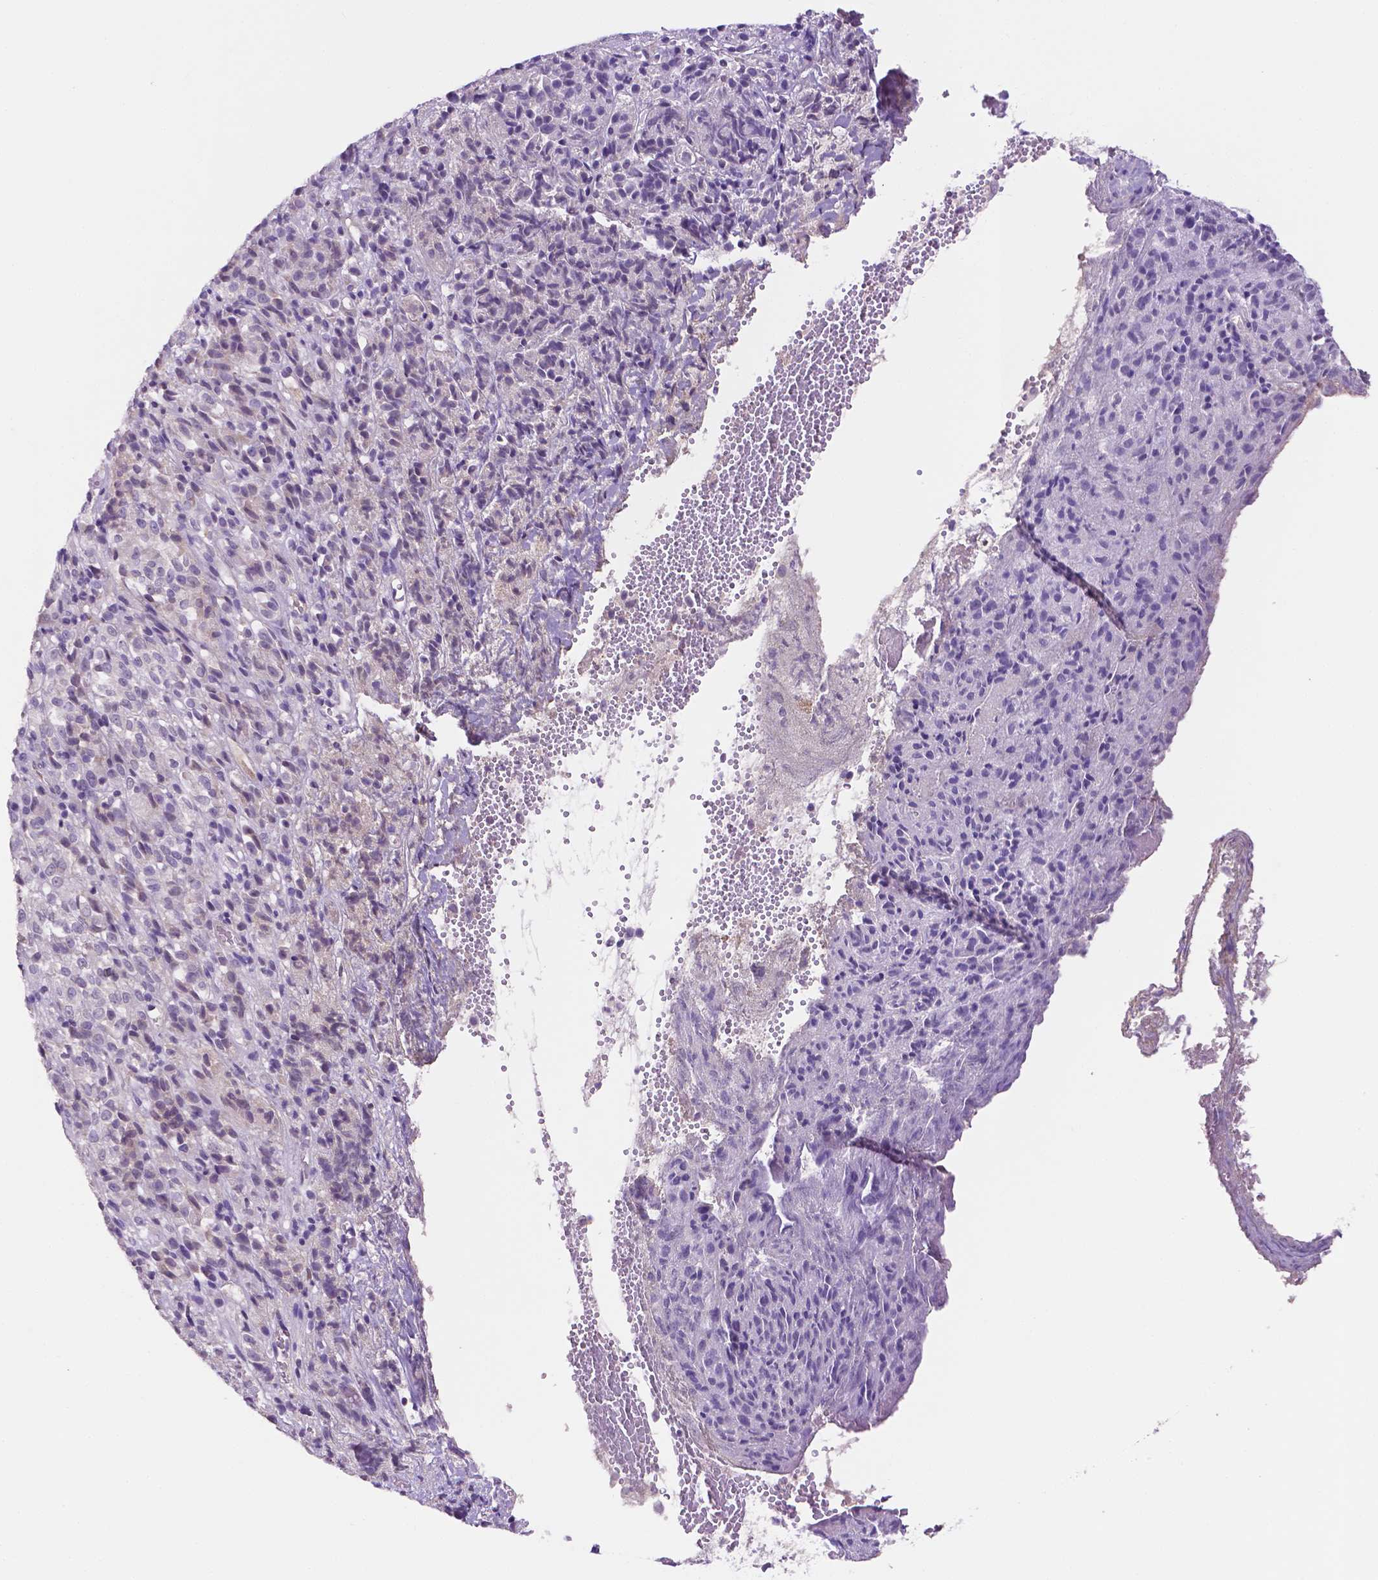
{"staining": {"intensity": "negative", "quantity": "none", "location": "none"}, "tissue": "melanoma", "cell_type": "Tumor cells", "image_type": "cancer", "snomed": [{"axis": "morphology", "description": "Malignant melanoma, Metastatic site"}, {"axis": "topography", "description": "Brain"}], "caption": "DAB (3,3'-diaminobenzidine) immunohistochemical staining of human malignant melanoma (metastatic site) shows no significant expression in tumor cells. (DAB (3,3'-diaminobenzidine) immunohistochemistry (IHC) with hematoxylin counter stain).", "gene": "FBLN1", "patient": {"sex": "female", "age": 56}}